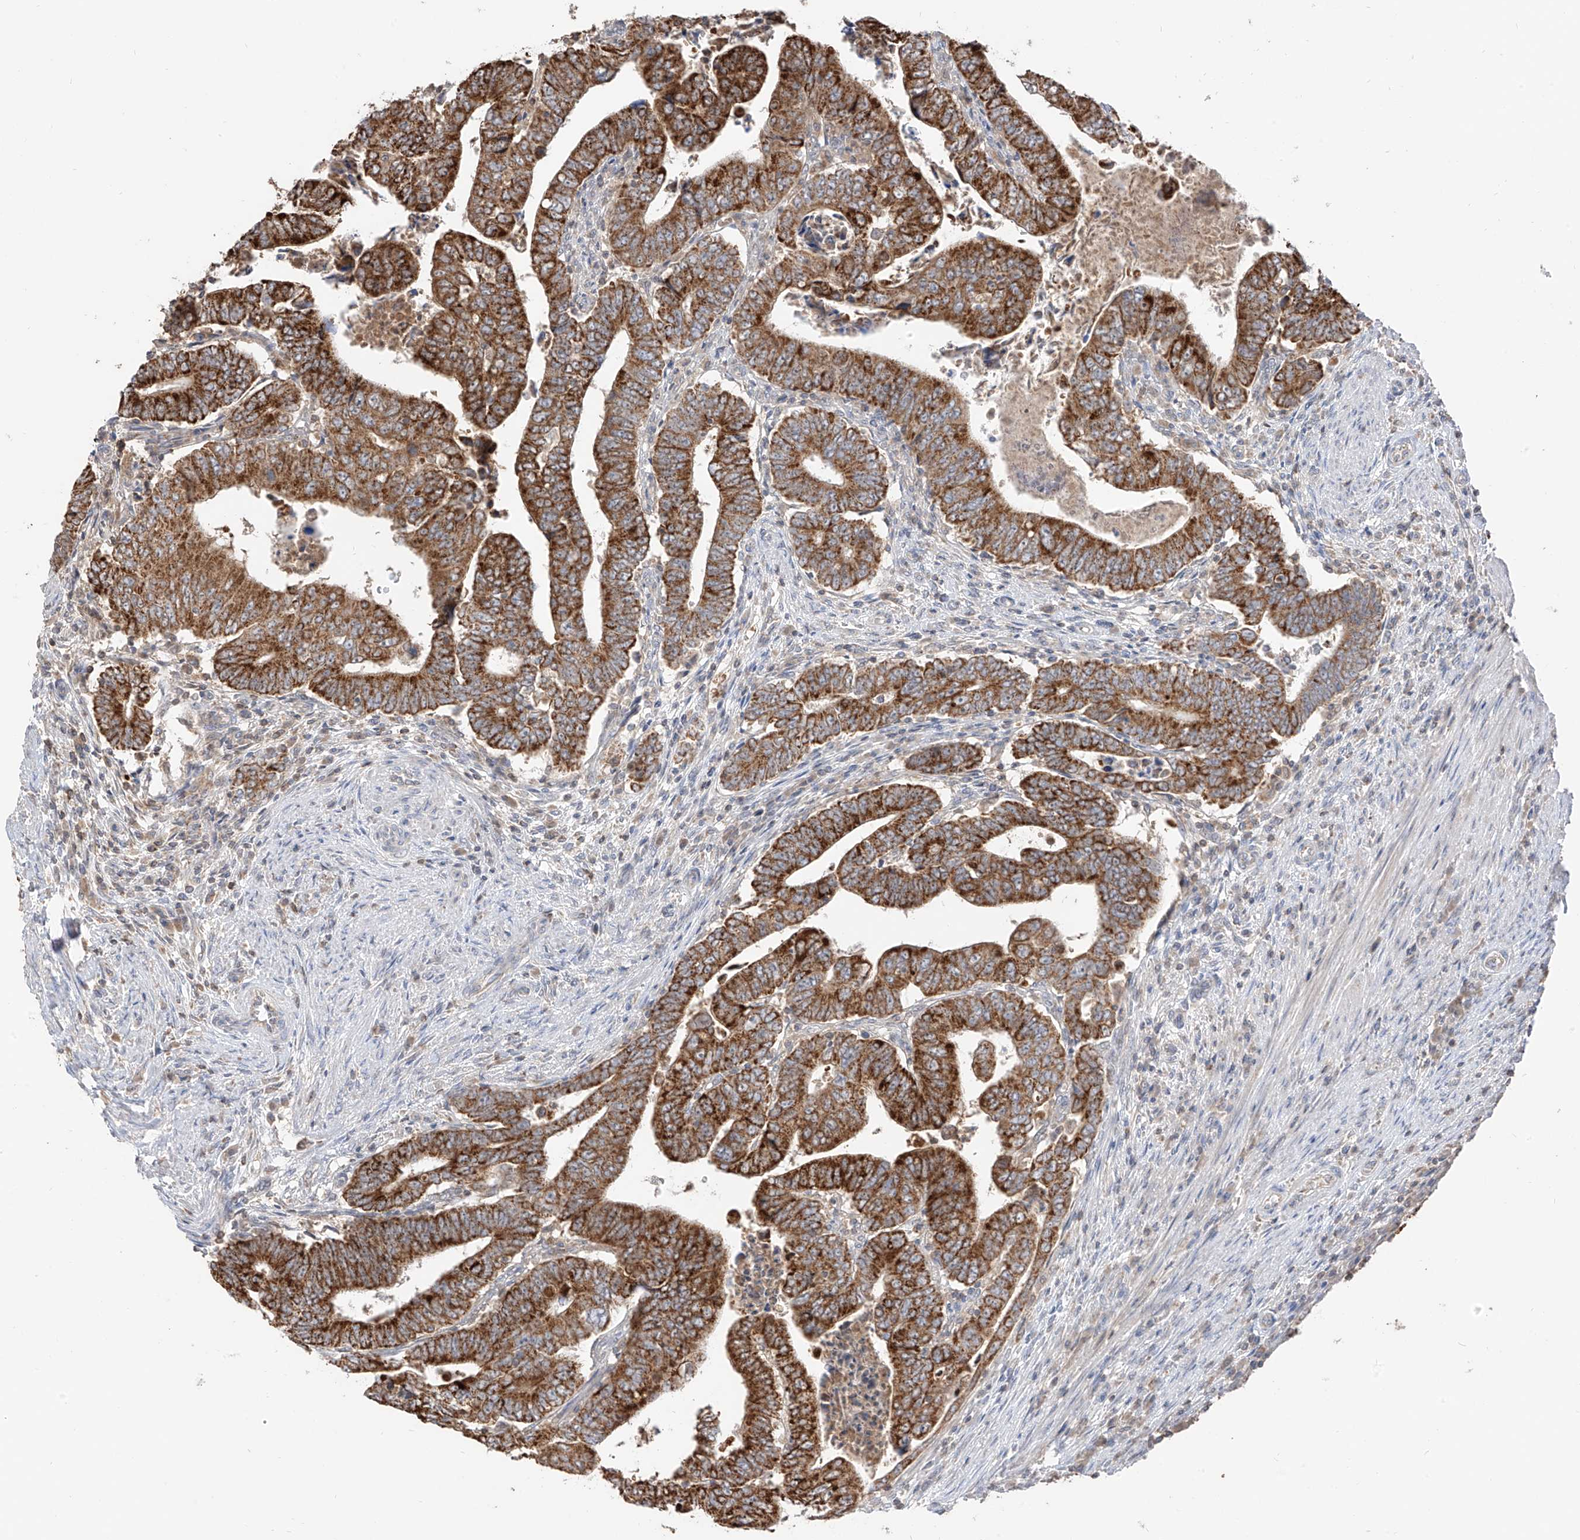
{"staining": {"intensity": "strong", "quantity": ">75%", "location": "cytoplasmic/membranous"}, "tissue": "colorectal cancer", "cell_type": "Tumor cells", "image_type": "cancer", "snomed": [{"axis": "morphology", "description": "Normal tissue, NOS"}, {"axis": "morphology", "description": "Adenocarcinoma, NOS"}, {"axis": "topography", "description": "Rectum"}], "caption": "Tumor cells display strong cytoplasmic/membranous positivity in about >75% of cells in colorectal adenocarcinoma.", "gene": "ETHE1", "patient": {"sex": "female", "age": 65}}